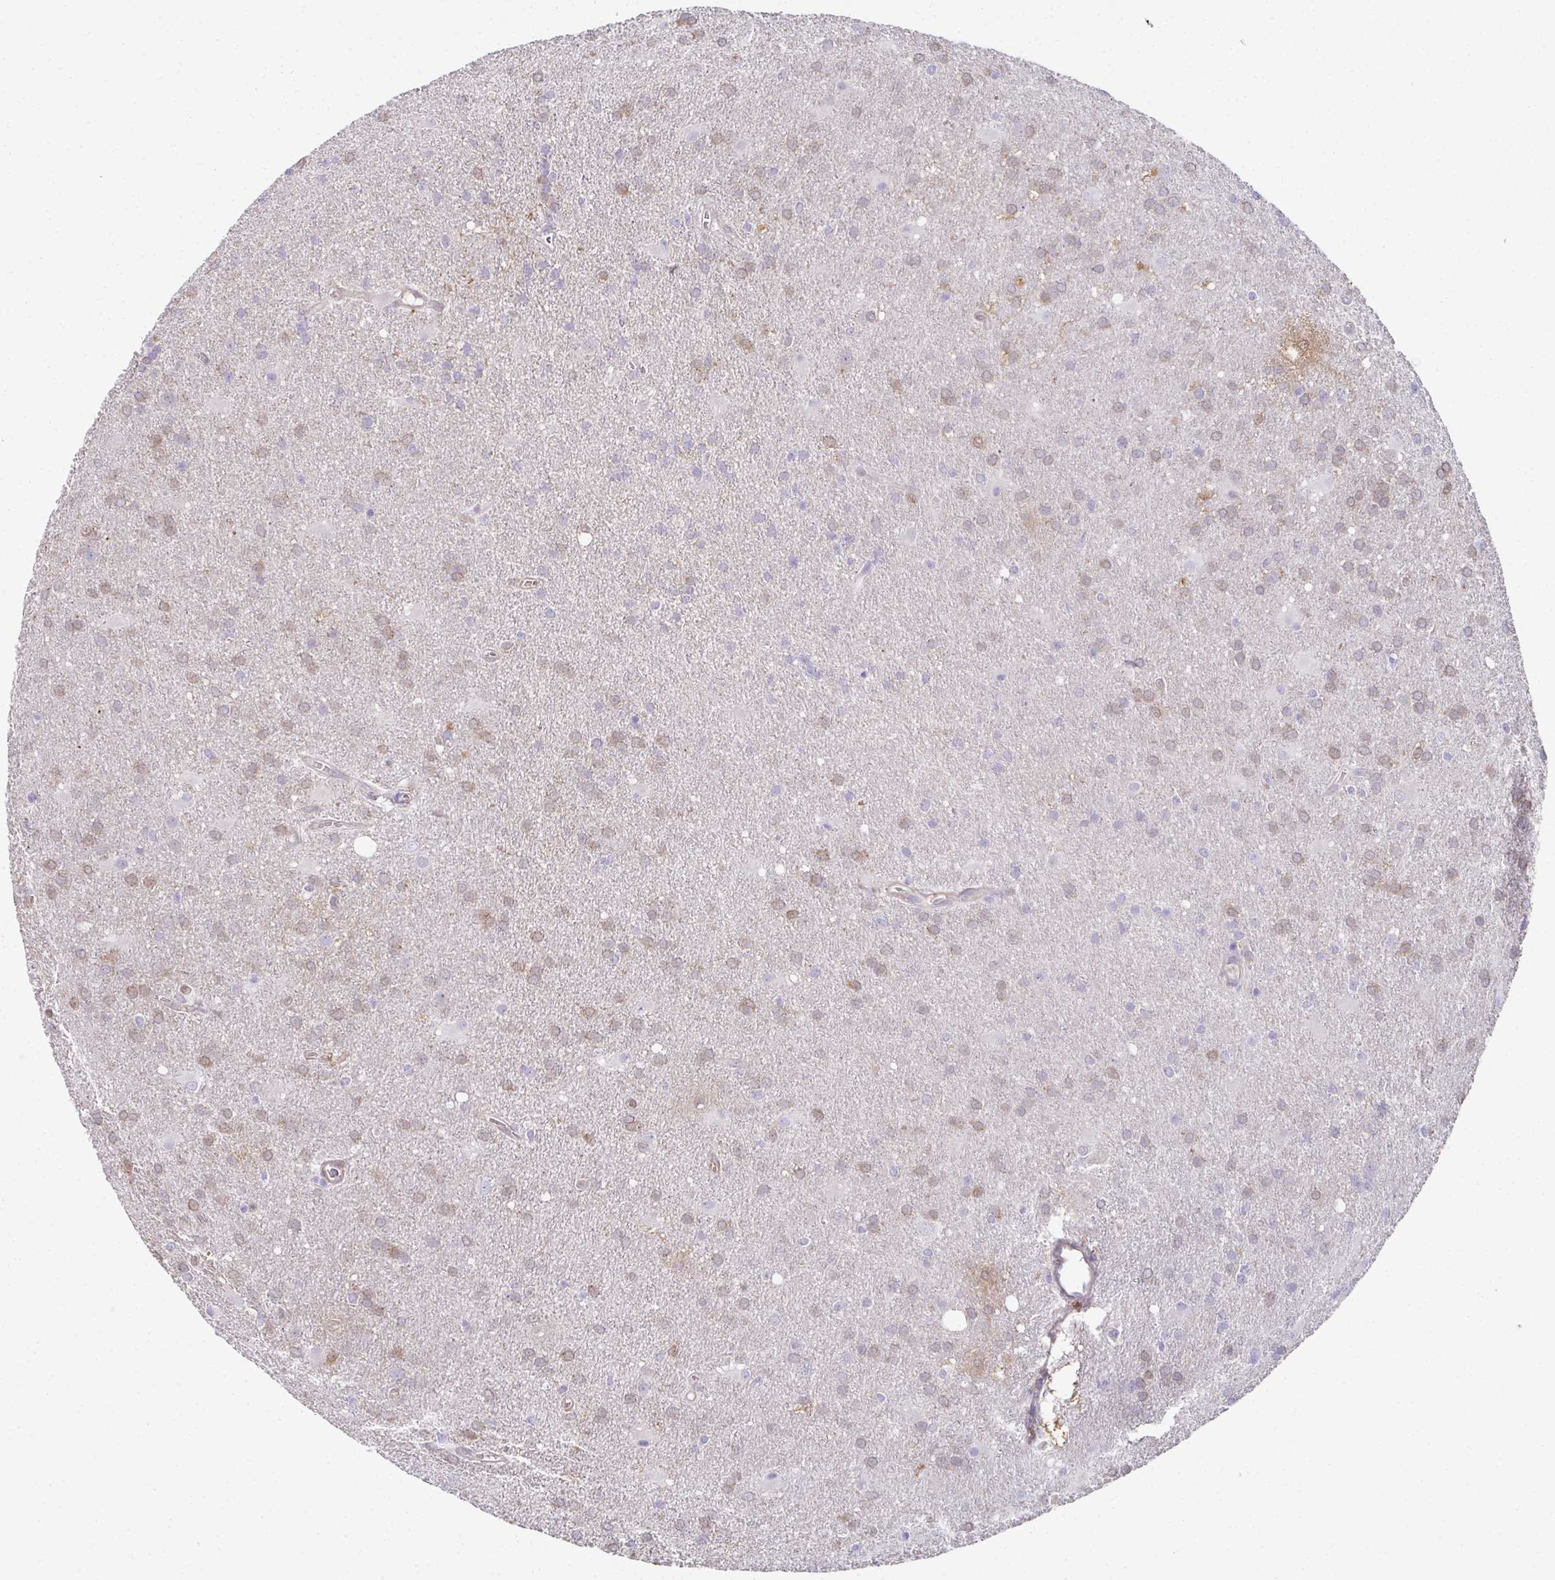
{"staining": {"intensity": "weak", "quantity": "25%-75%", "location": "cytoplasmic/membranous"}, "tissue": "glioma", "cell_type": "Tumor cells", "image_type": "cancer", "snomed": [{"axis": "morphology", "description": "Glioma, malignant, Low grade"}, {"axis": "topography", "description": "Brain"}], "caption": "Glioma stained for a protein (brown) shows weak cytoplasmic/membranous positive positivity in approximately 25%-75% of tumor cells.", "gene": "RBP1", "patient": {"sex": "male", "age": 66}}